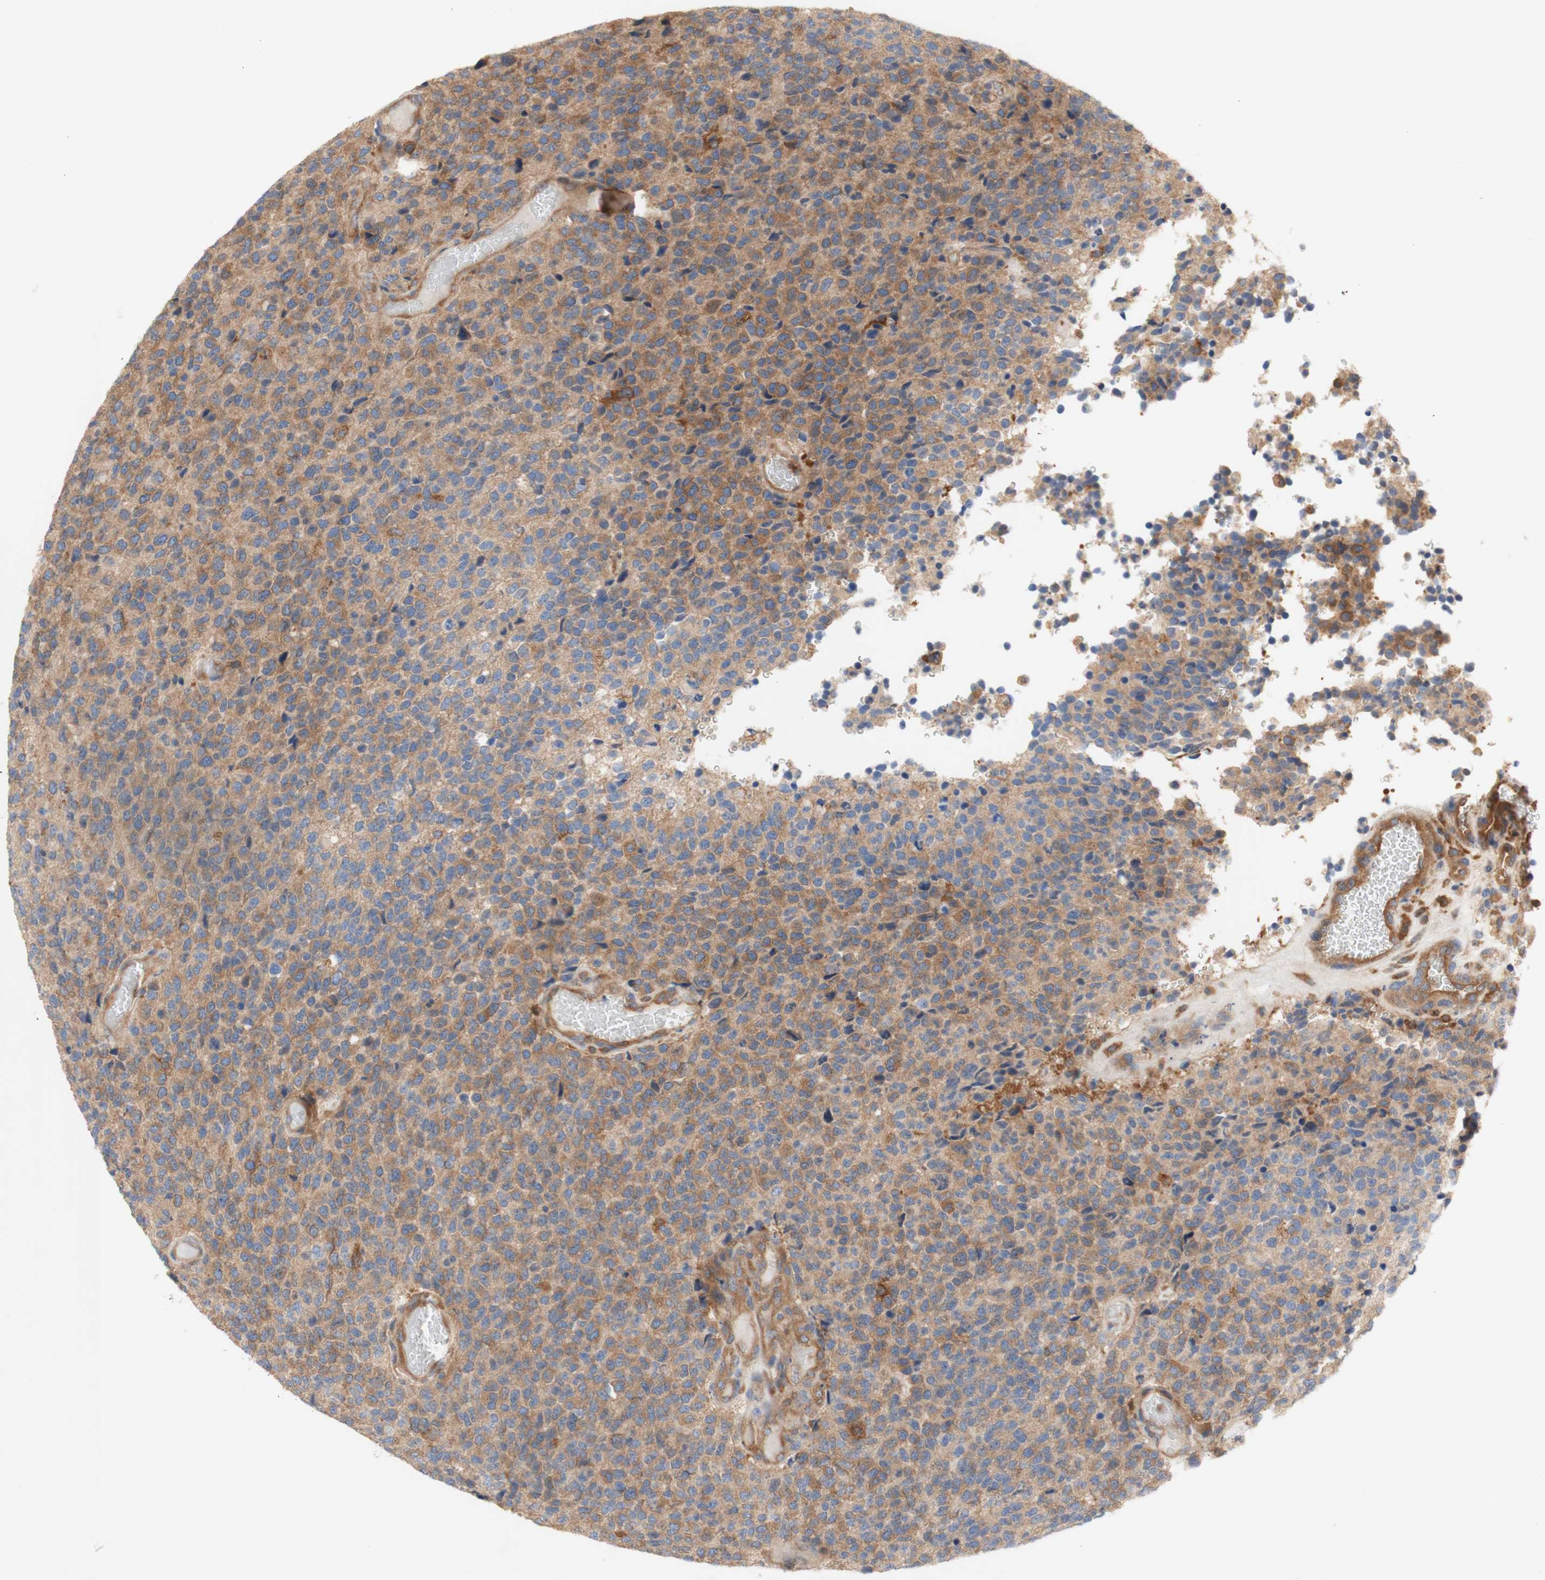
{"staining": {"intensity": "moderate", "quantity": ">75%", "location": "cytoplasmic/membranous"}, "tissue": "glioma", "cell_type": "Tumor cells", "image_type": "cancer", "snomed": [{"axis": "morphology", "description": "Glioma, malignant, High grade"}, {"axis": "topography", "description": "pancreas cauda"}], "caption": "Immunohistochemistry (IHC) image of malignant glioma (high-grade) stained for a protein (brown), which shows medium levels of moderate cytoplasmic/membranous expression in approximately >75% of tumor cells.", "gene": "IKBKG", "patient": {"sex": "male", "age": 60}}